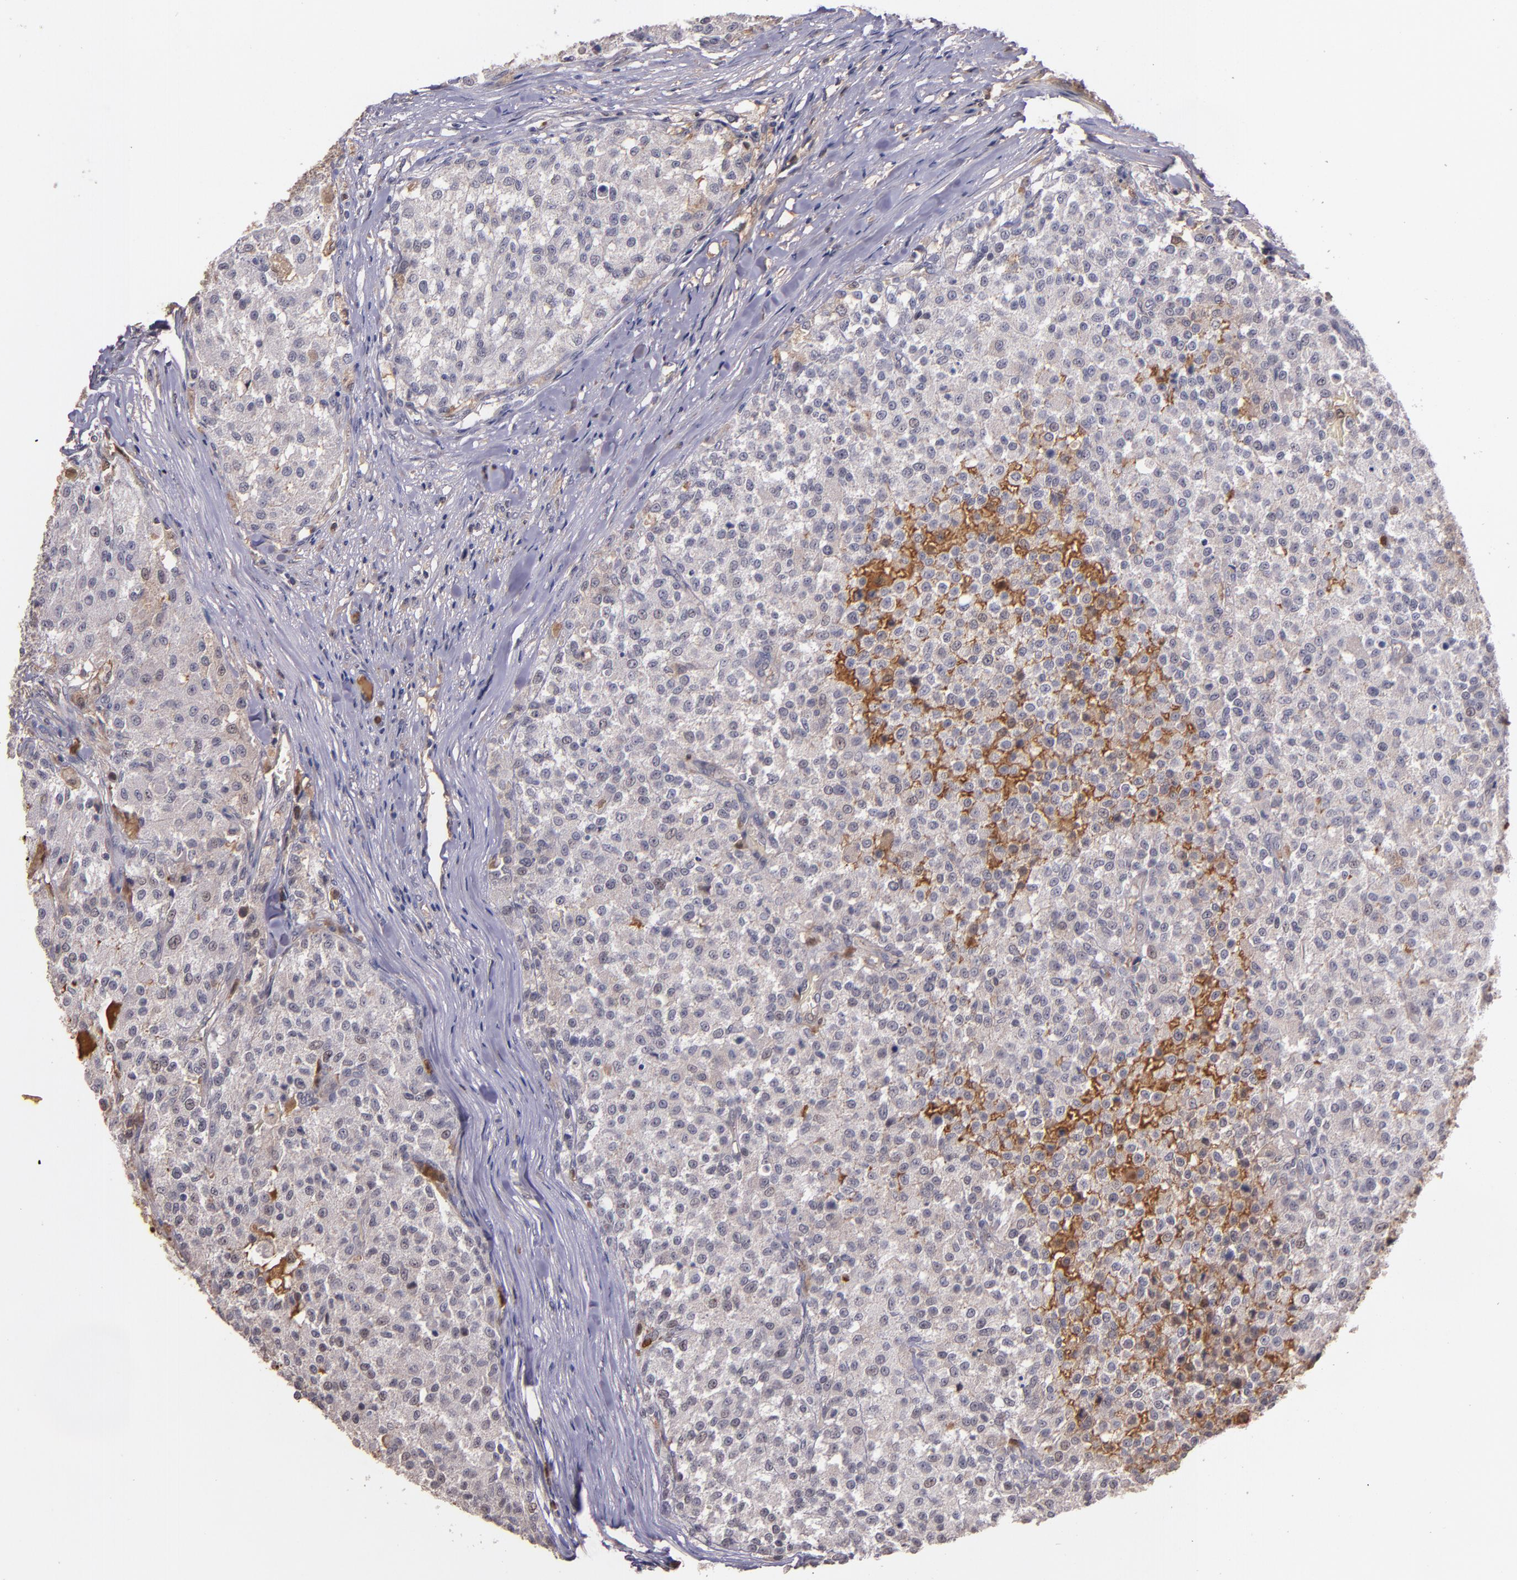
{"staining": {"intensity": "strong", "quantity": "<25%", "location": "cytoplasmic/membranous"}, "tissue": "testis cancer", "cell_type": "Tumor cells", "image_type": "cancer", "snomed": [{"axis": "morphology", "description": "Seminoma, NOS"}, {"axis": "topography", "description": "Testis"}], "caption": "Seminoma (testis) tissue reveals strong cytoplasmic/membranous positivity in about <25% of tumor cells", "gene": "PTS", "patient": {"sex": "male", "age": 59}}